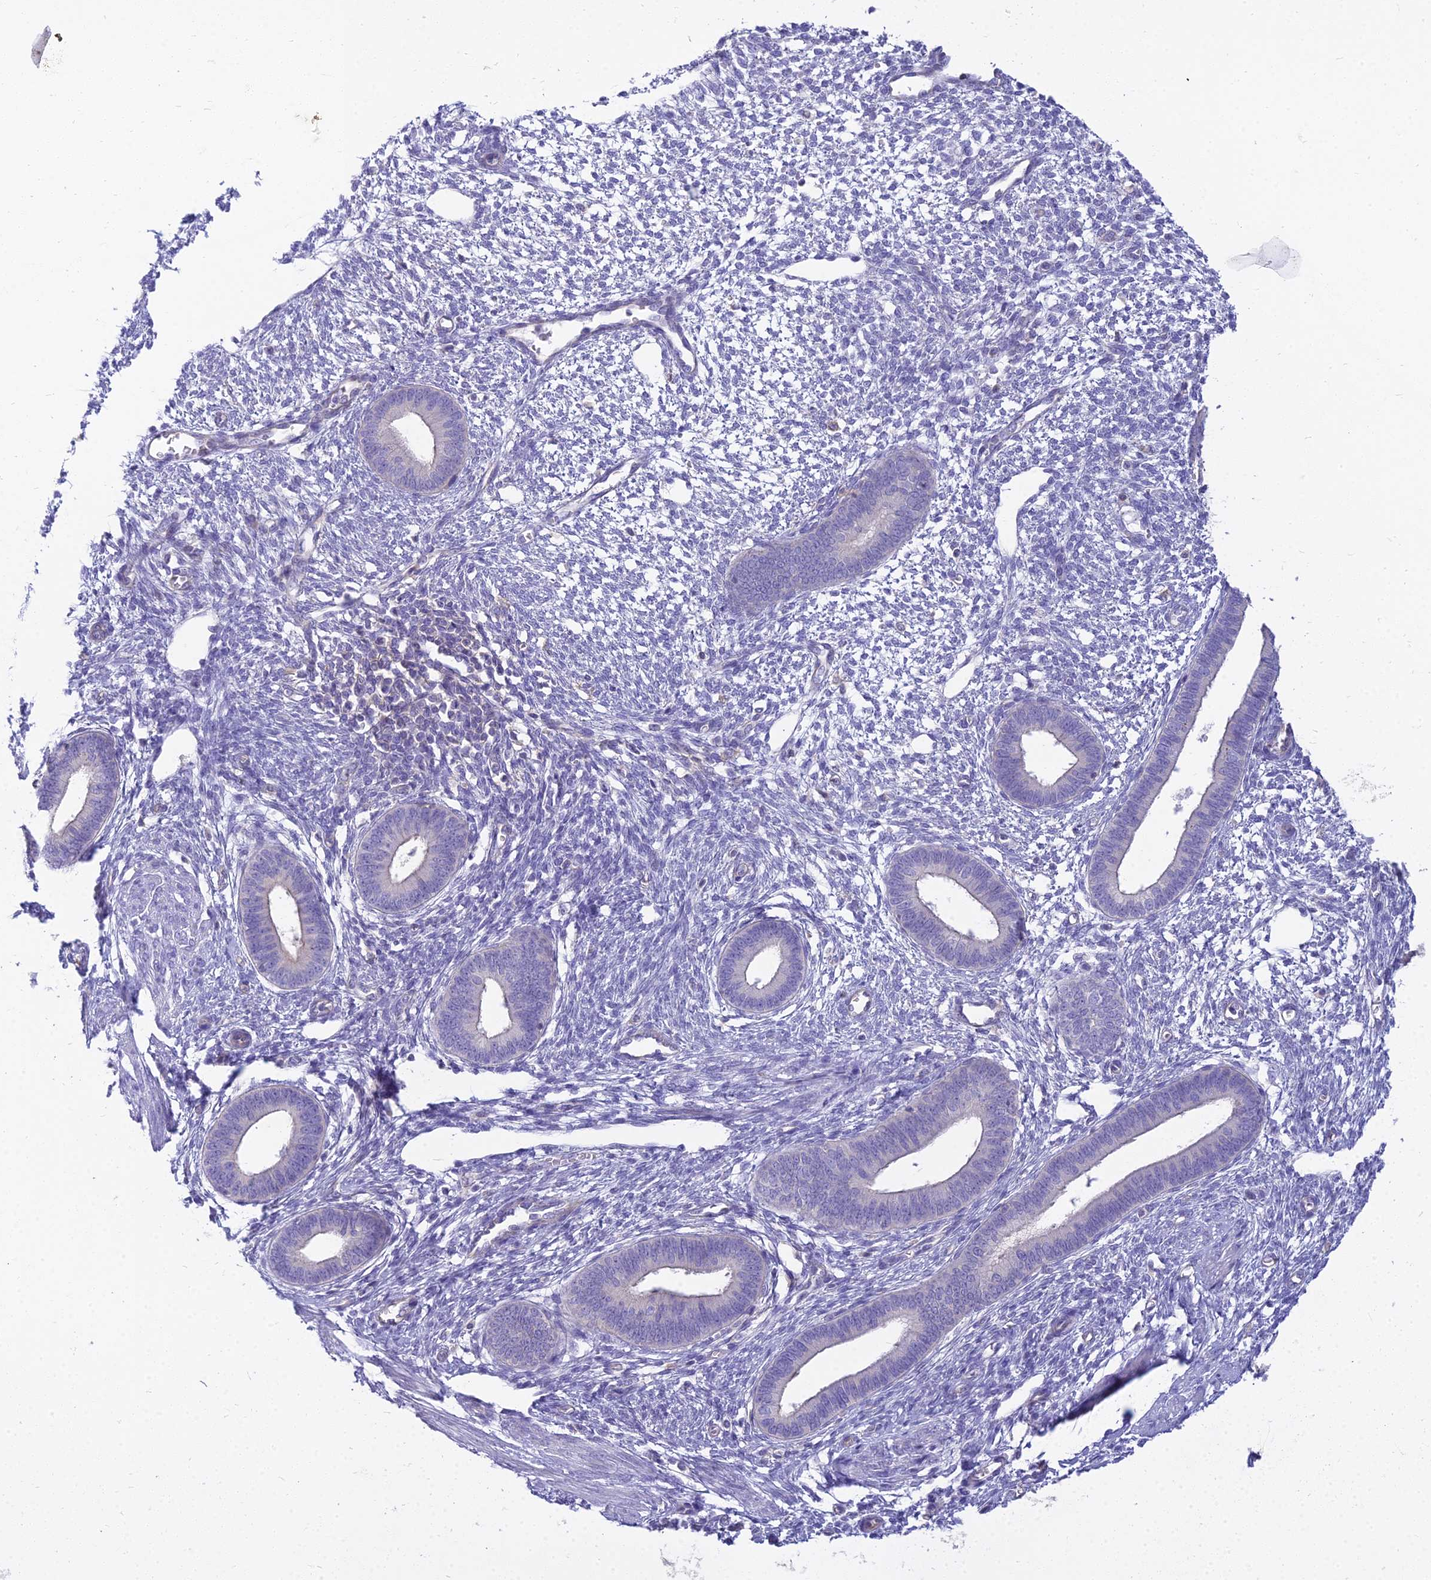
{"staining": {"intensity": "negative", "quantity": "none", "location": "none"}, "tissue": "endometrium", "cell_type": "Cells in endometrial stroma", "image_type": "normal", "snomed": [{"axis": "morphology", "description": "Normal tissue, NOS"}, {"axis": "topography", "description": "Endometrium"}], "caption": "High power microscopy photomicrograph of an IHC micrograph of unremarkable endometrium, revealing no significant expression in cells in endometrial stroma. (Stains: DAB immunohistochemistry with hematoxylin counter stain, Microscopy: brightfield microscopy at high magnification).", "gene": "SMIM24", "patient": {"sex": "female", "age": 46}}